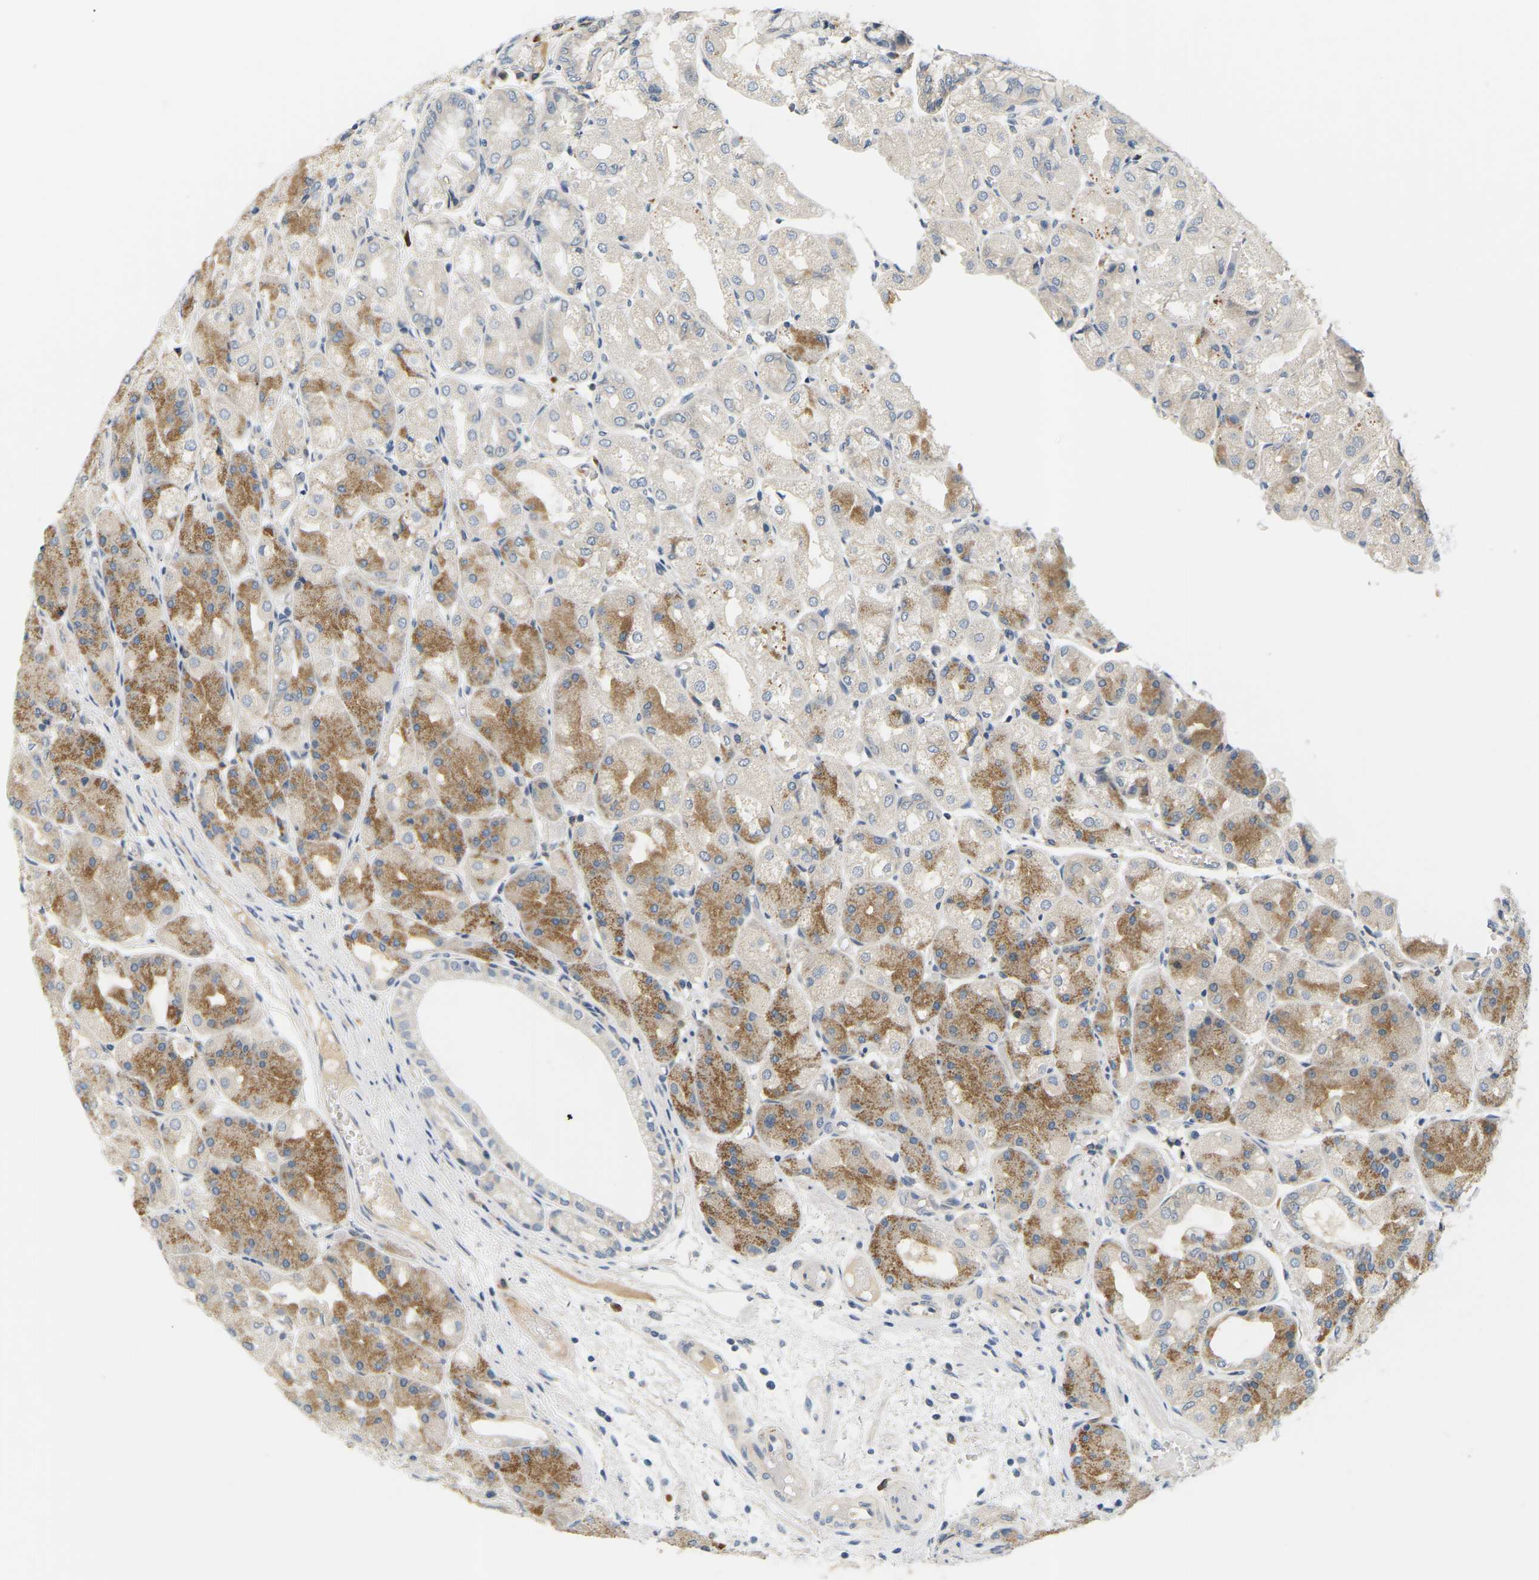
{"staining": {"intensity": "moderate", "quantity": "<25%", "location": "cytoplasmic/membranous"}, "tissue": "stomach", "cell_type": "Glandular cells", "image_type": "normal", "snomed": [{"axis": "morphology", "description": "Normal tissue, NOS"}, {"axis": "topography", "description": "Stomach, upper"}], "caption": "IHC of benign stomach reveals low levels of moderate cytoplasmic/membranous positivity in about <25% of glandular cells.", "gene": "EVA1C", "patient": {"sex": "male", "age": 72}}